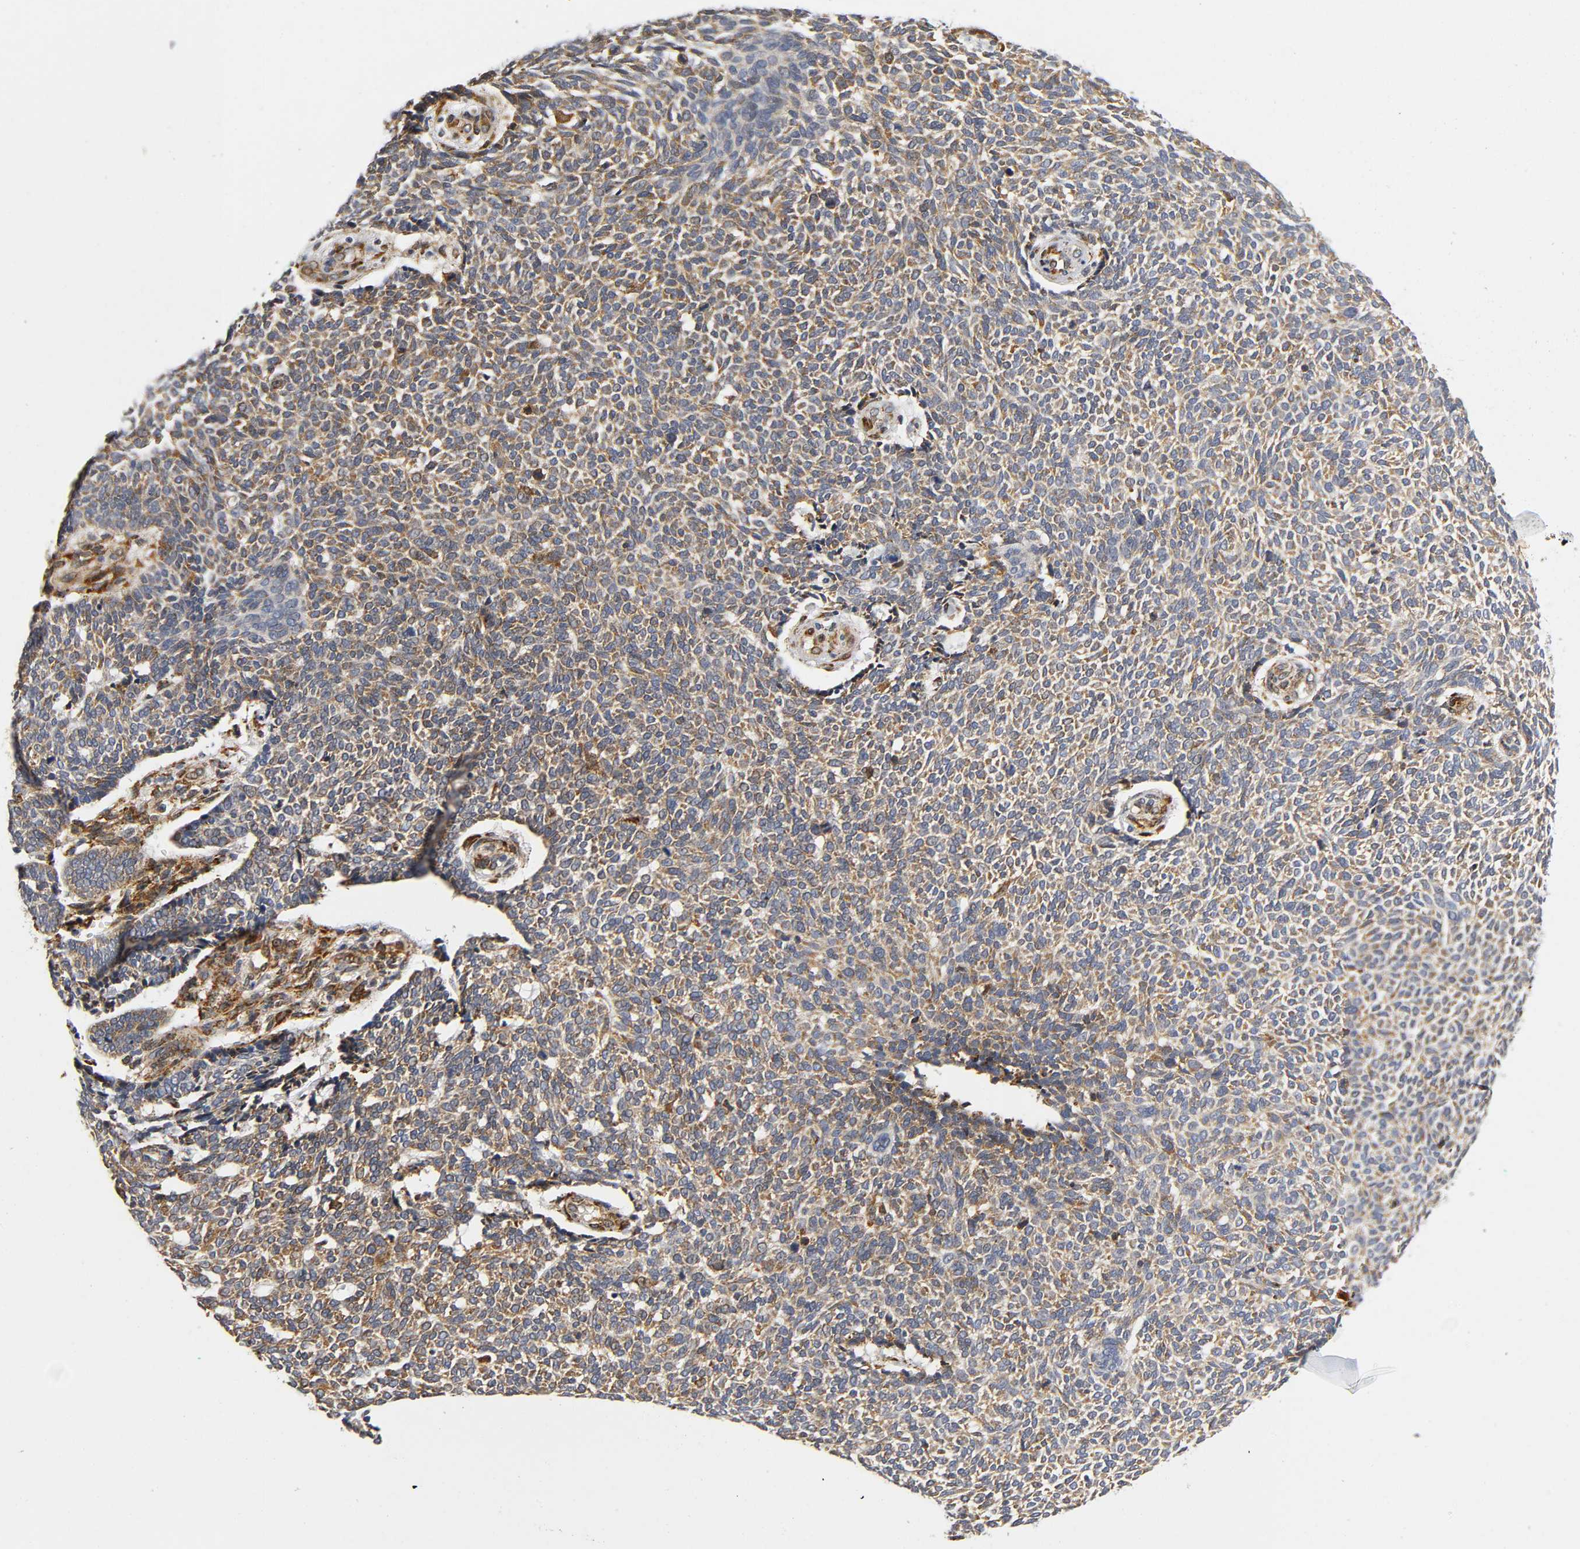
{"staining": {"intensity": "moderate", "quantity": ">75%", "location": "cytoplasmic/membranous"}, "tissue": "skin cancer", "cell_type": "Tumor cells", "image_type": "cancer", "snomed": [{"axis": "morphology", "description": "Normal tissue, NOS"}, {"axis": "morphology", "description": "Basal cell carcinoma"}, {"axis": "topography", "description": "Skin"}], "caption": "About >75% of tumor cells in skin cancer exhibit moderate cytoplasmic/membranous protein staining as visualized by brown immunohistochemical staining.", "gene": "SOS2", "patient": {"sex": "male", "age": 87}}